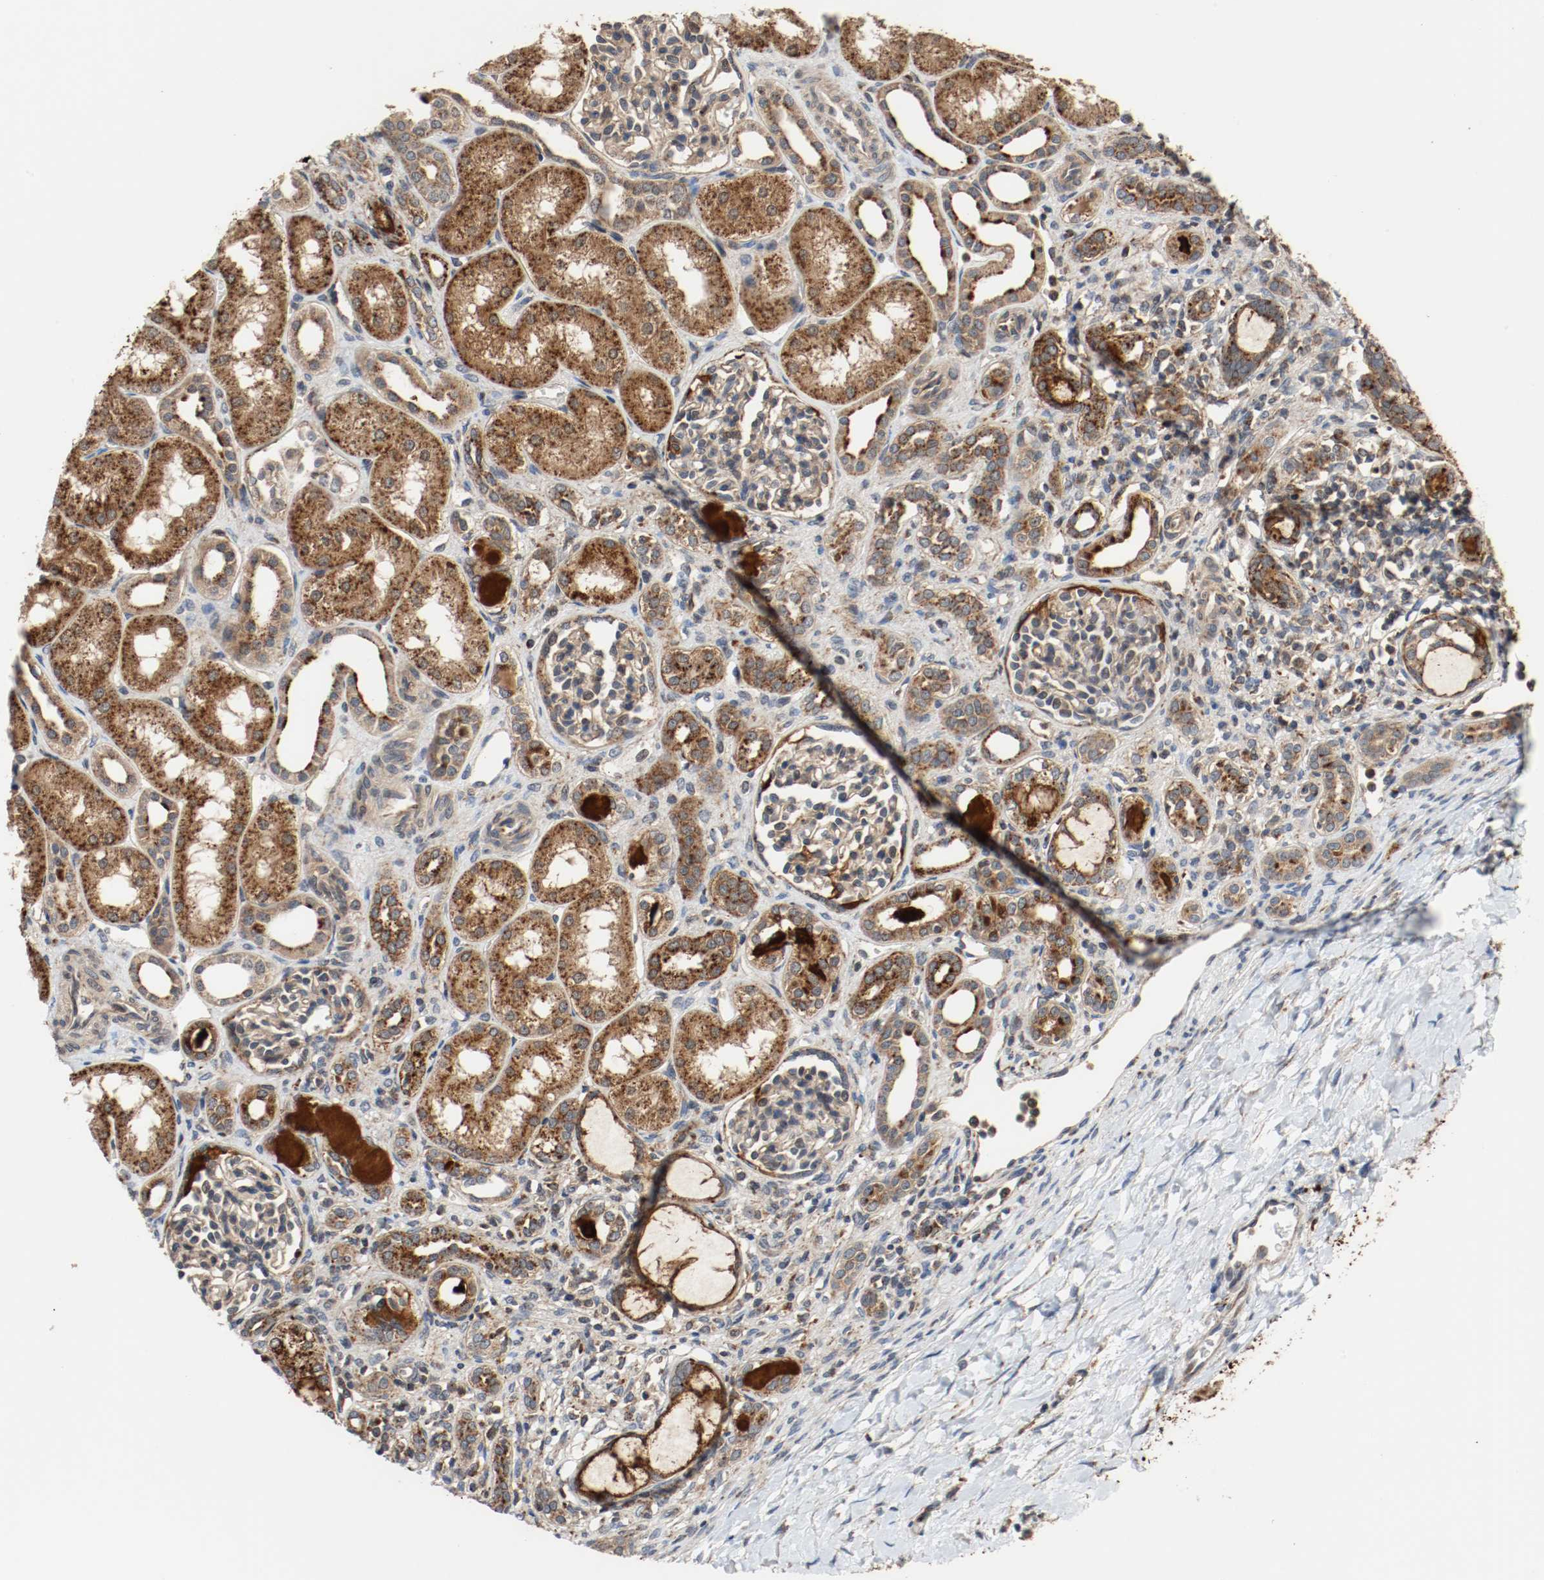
{"staining": {"intensity": "weak", "quantity": ">75%", "location": "cytoplasmic/membranous"}, "tissue": "kidney", "cell_type": "Cells in glomeruli", "image_type": "normal", "snomed": [{"axis": "morphology", "description": "Normal tissue, NOS"}, {"axis": "topography", "description": "Kidney"}], "caption": "This image exhibits immunohistochemistry staining of normal human kidney, with low weak cytoplasmic/membranous positivity in about >75% of cells in glomeruli.", "gene": "LAMP2", "patient": {"sex": "male", "age": 7}}